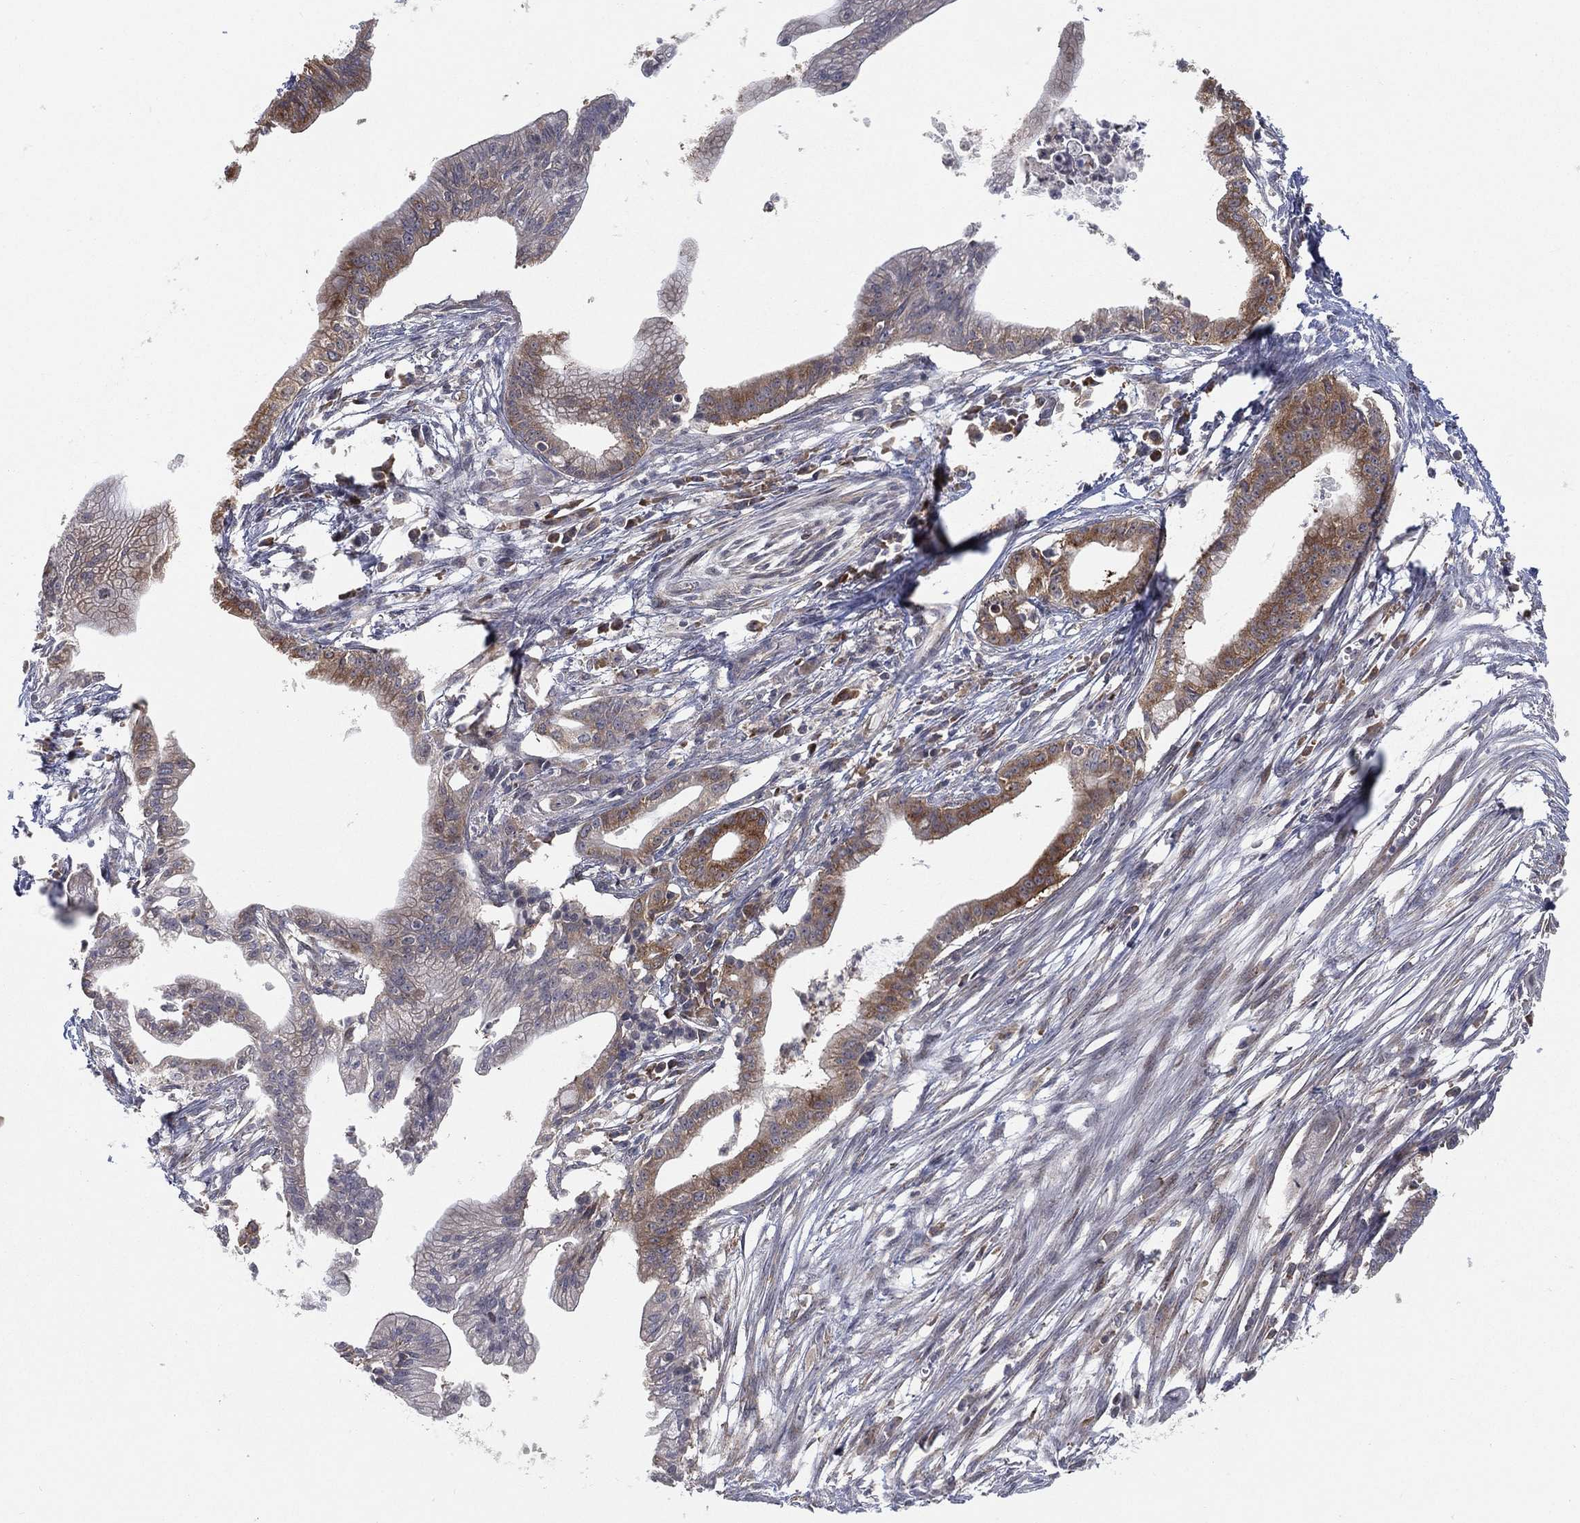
{"staining": {"intensity": "weak", "quantity": ">75%", "location": "cytoplasmic/membranous"}, "tissue": "pancreatic cancer", "cell_type": "Tumor cells", "image_type": "cancer", "snomed": [{"axis": "morphology", "description": "Normal tissue, NOS"}, {"axis": "morphology", "description": "Adenocarcinoma, NOS"}, {"axis": "topography", "description": "Pancreas"}], "caption": "Adenocarcinoma (pancreatic) stained with a protein marker exhibits weak staining in tumor cells.", "gene": "TMTC4", "patient": {"sex": "female", "age": 58}}